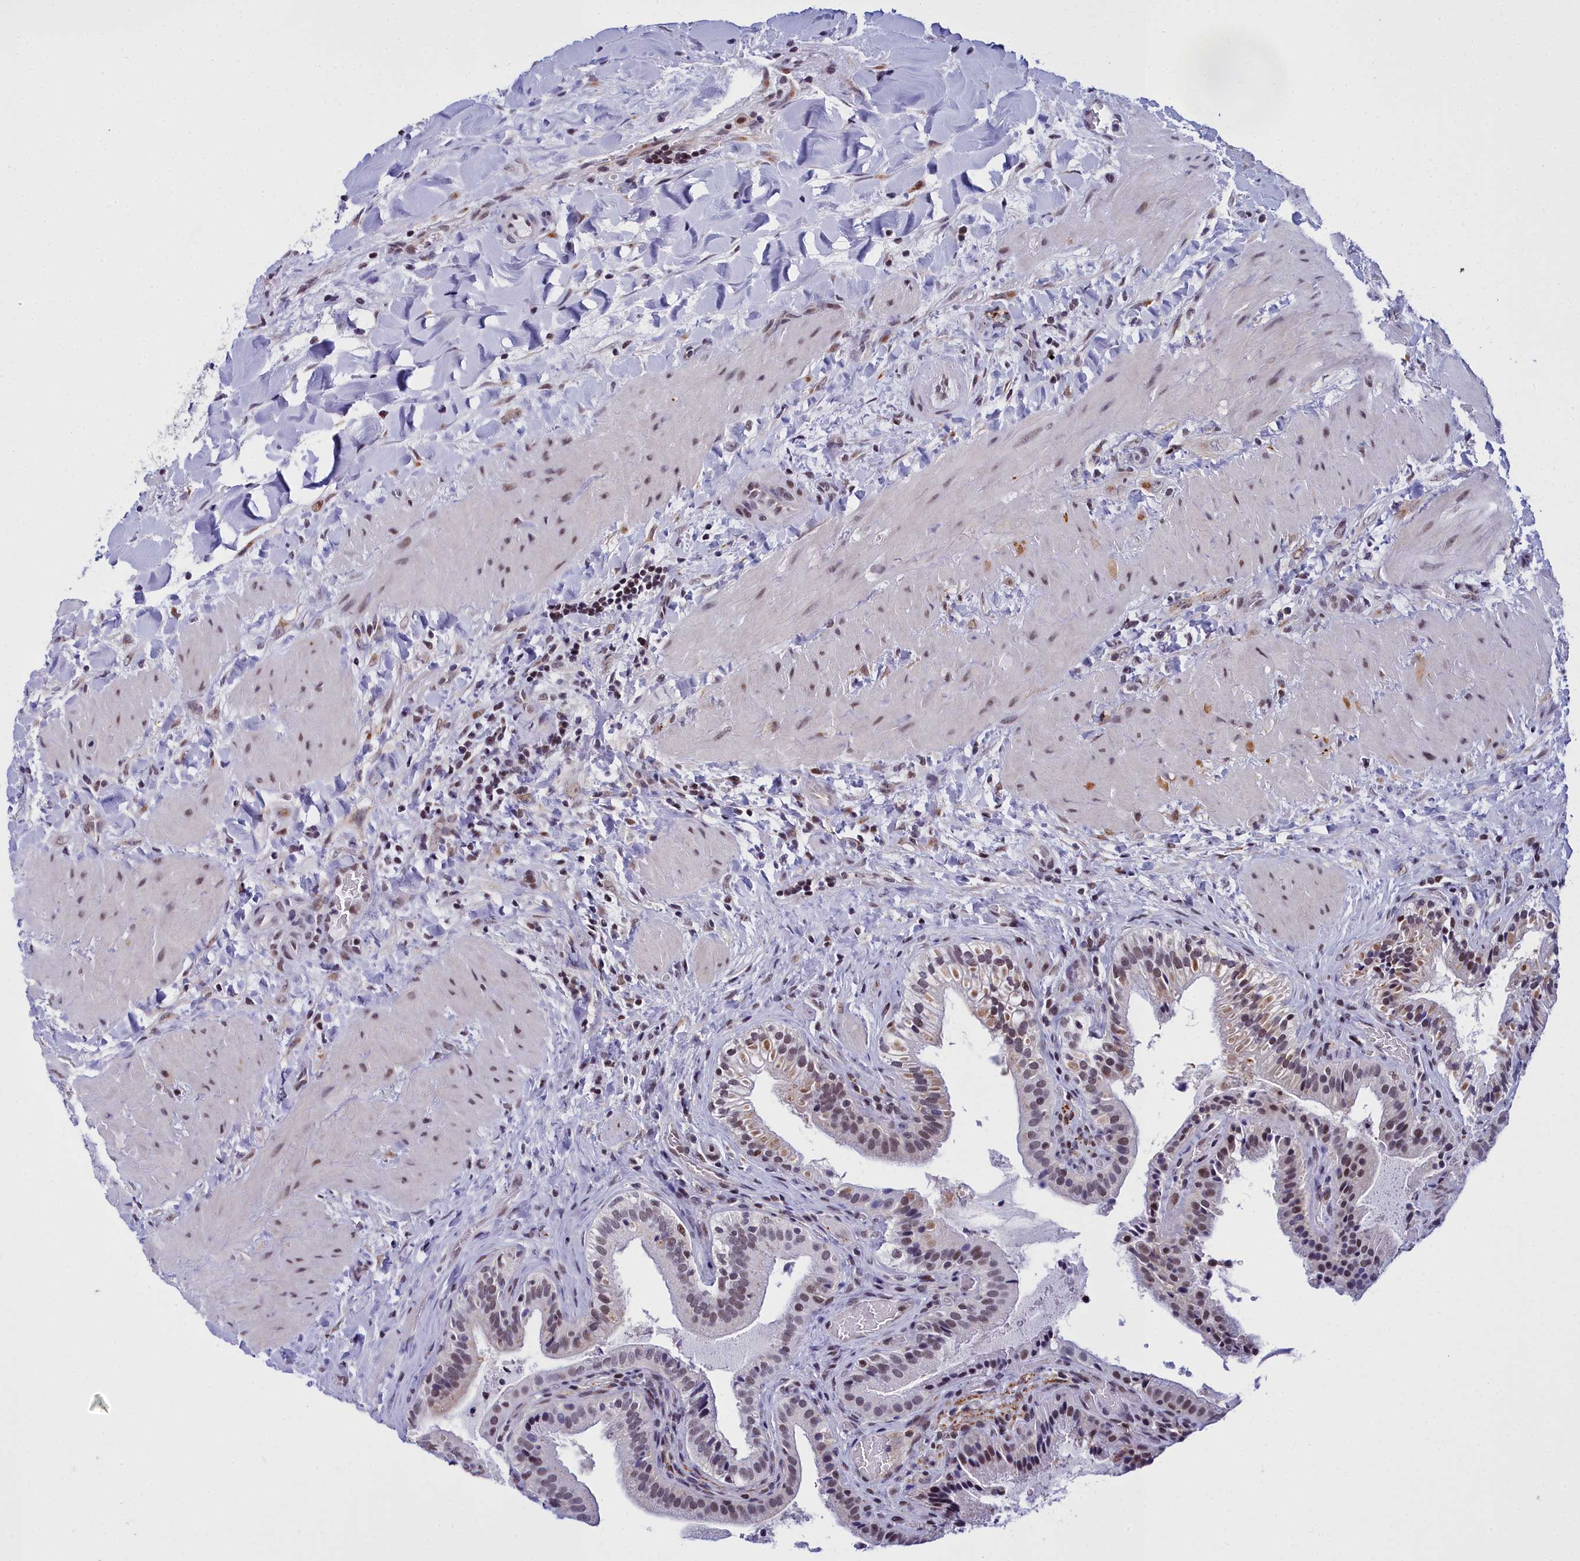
{"staining": {"intensity": "moderate", "quantity": "25%-75%", "location": "cytoplasmic/membranous,nuclear"}, "tissue": "gallbladder", "cell_type": "Glandular cells", "image_type": "normal", "snomed": [{"axis": "morphology", "description": "Normal tissue, NOS"}, {"axis": "topography", "description": "Gallbladder"}], "caption": "Brown immunohistochemical staining in benign human gallbladder shows moderate cytoplasmic/membranous,nuclear staining in approximately 25%-75% of glandular cells. The staining was performed using DAB (3,3'-diaminobenzidine), with brown indicating positive protein expression. Nuclei are stained blue with hematoxylin.", "gene": "CCDC97", "patient": {"sex": "male", "age": 24}}